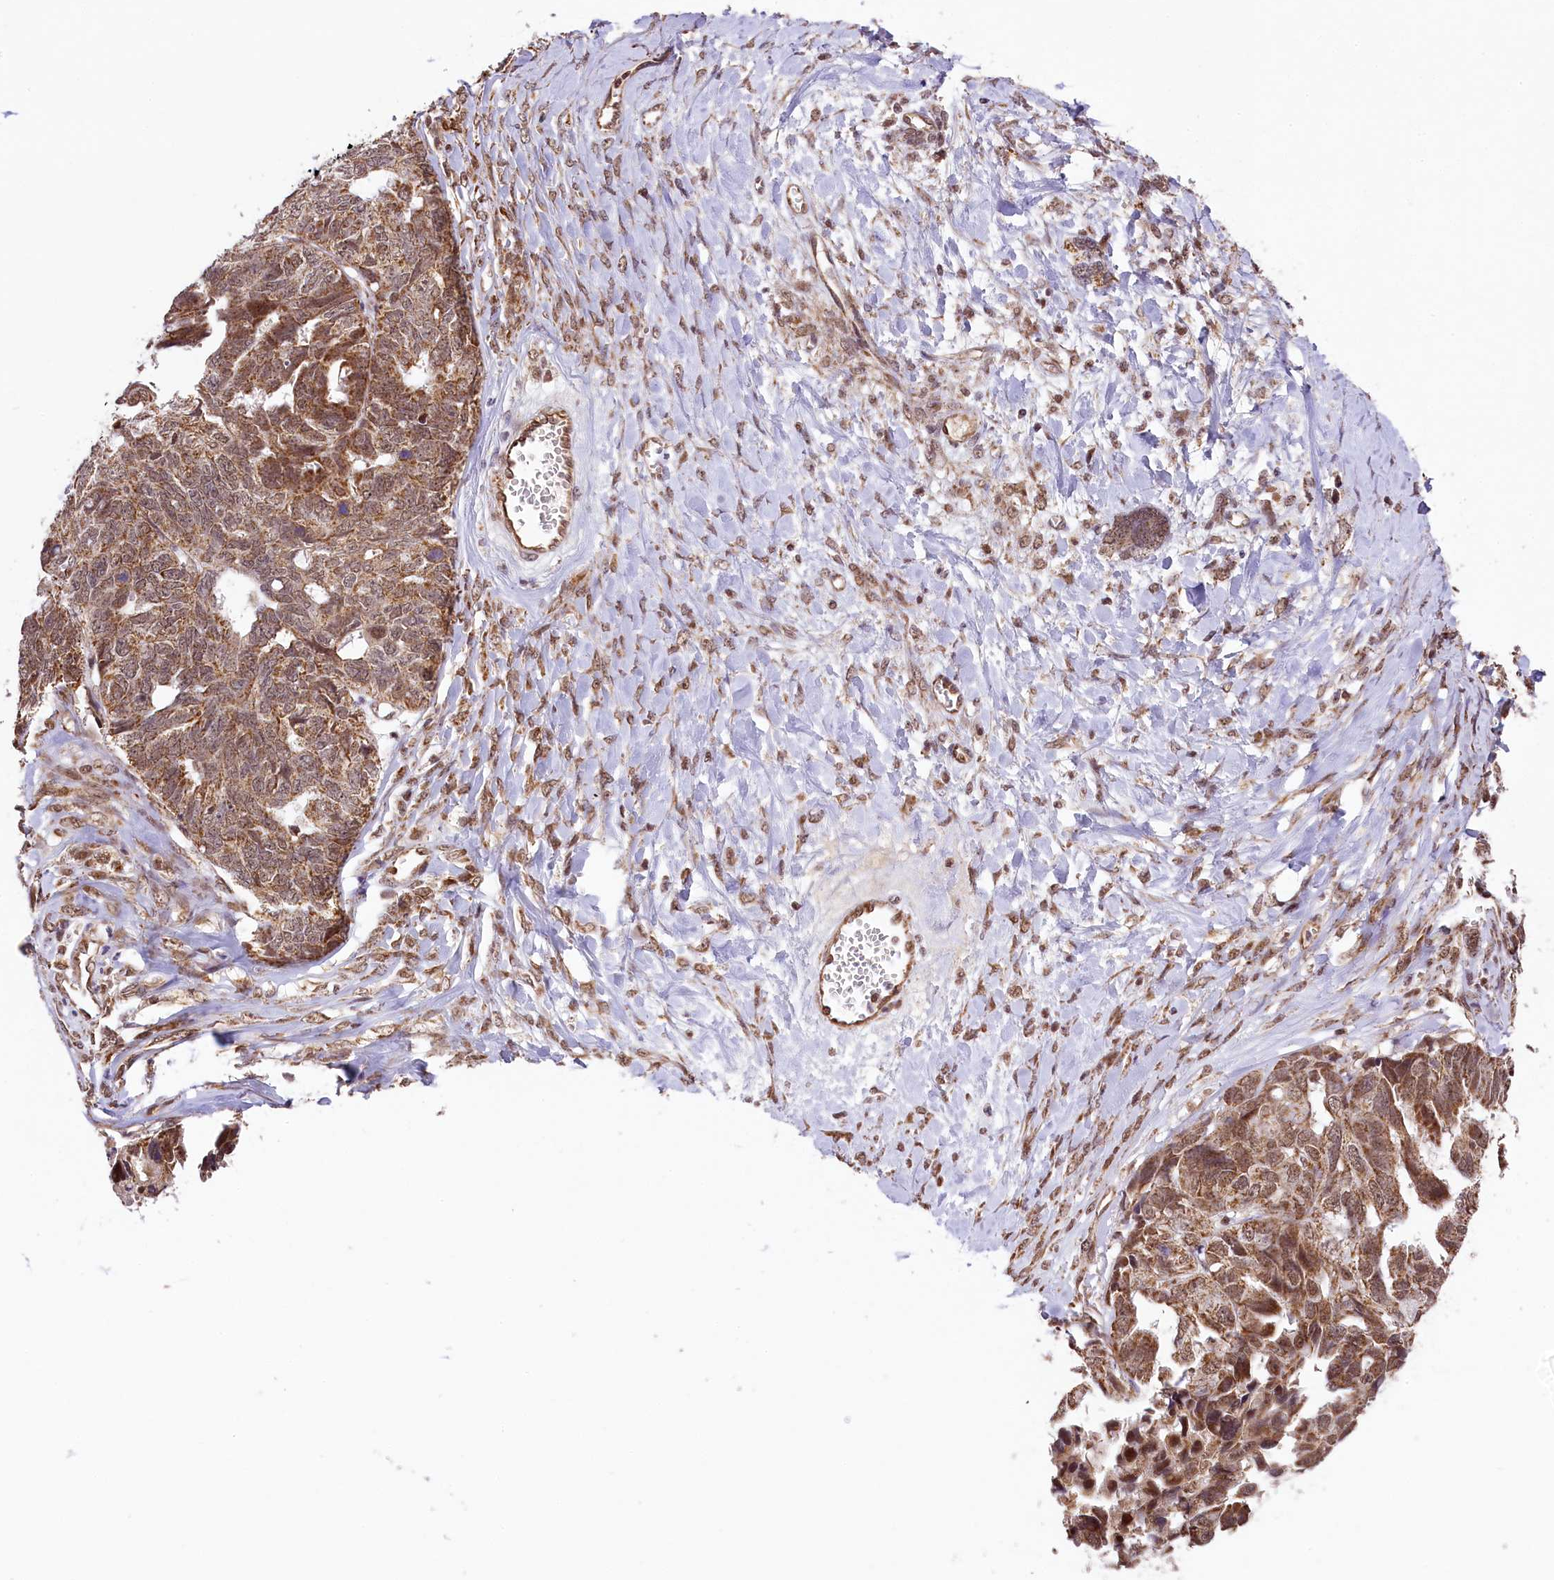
{"staining": {"intensity": "moderate", "quantity": ">75%", "location": "cytoplasmic/membranous,nuclear"}, "tissue": "ovarian cancer", "cell_type": "Tumor cells", "image_type": "cancer", "snomed": [{"axis": "morphology", "description": "Cystadenocarcinoma, serous, NOS"}, {"axis": "topography", "description": "Ovary"}], "caption": "A brown stain highlights moderate cytoplasmic/membranous and nuclear staining of a protein in ovarian serous cystadenocarcinoma tumor cells. Nuclei are stained in blue.", "gene": "PAF1", "patient": {"sex": "female", "age": 79}}